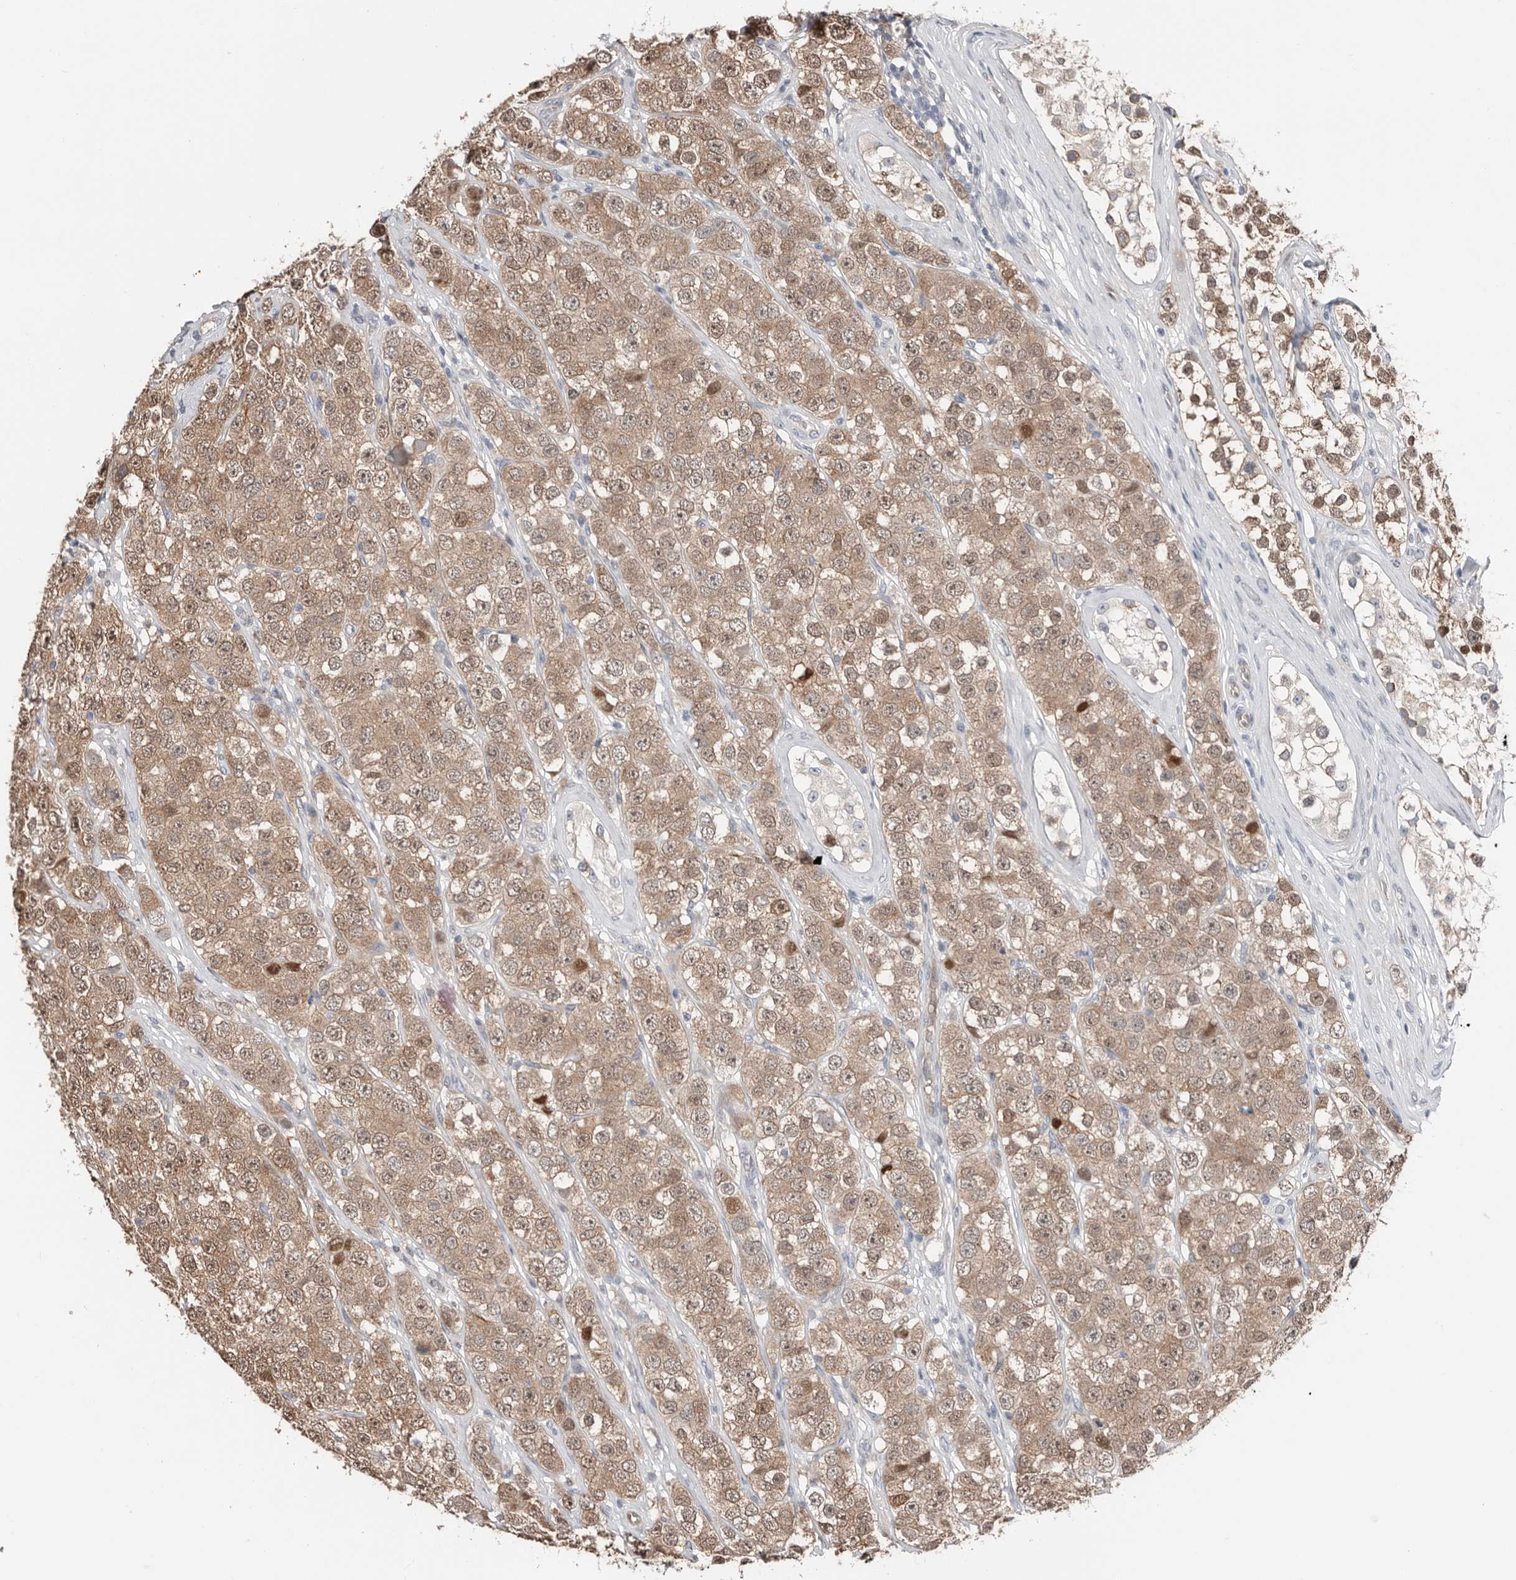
{"staining": {"intensity": "moderate", "quantity": ">75%", "location": "cytoplasmic/membranous"}, "tissue": "testis cancer", "cell_type": "Tumor cells", "image_type": "cancer", "snomed": [{"axis": "morphology", "description": "Seminoma, NOS"}, {"axis": "topography", "description": "Testis"}], "caption": "Testis cancer (seminoma) was stained to show a protein in brown. There is medium levels of moderate cytoplasmic/membranous staining in about >75% of tumor cells. The protein is stained brown, and the nuclei are stained in blue (DAB IHC with brightfield microscopy, high magnification).", "gene": "ASRGL1", "patient": {"sex": "male", "age": 28}}